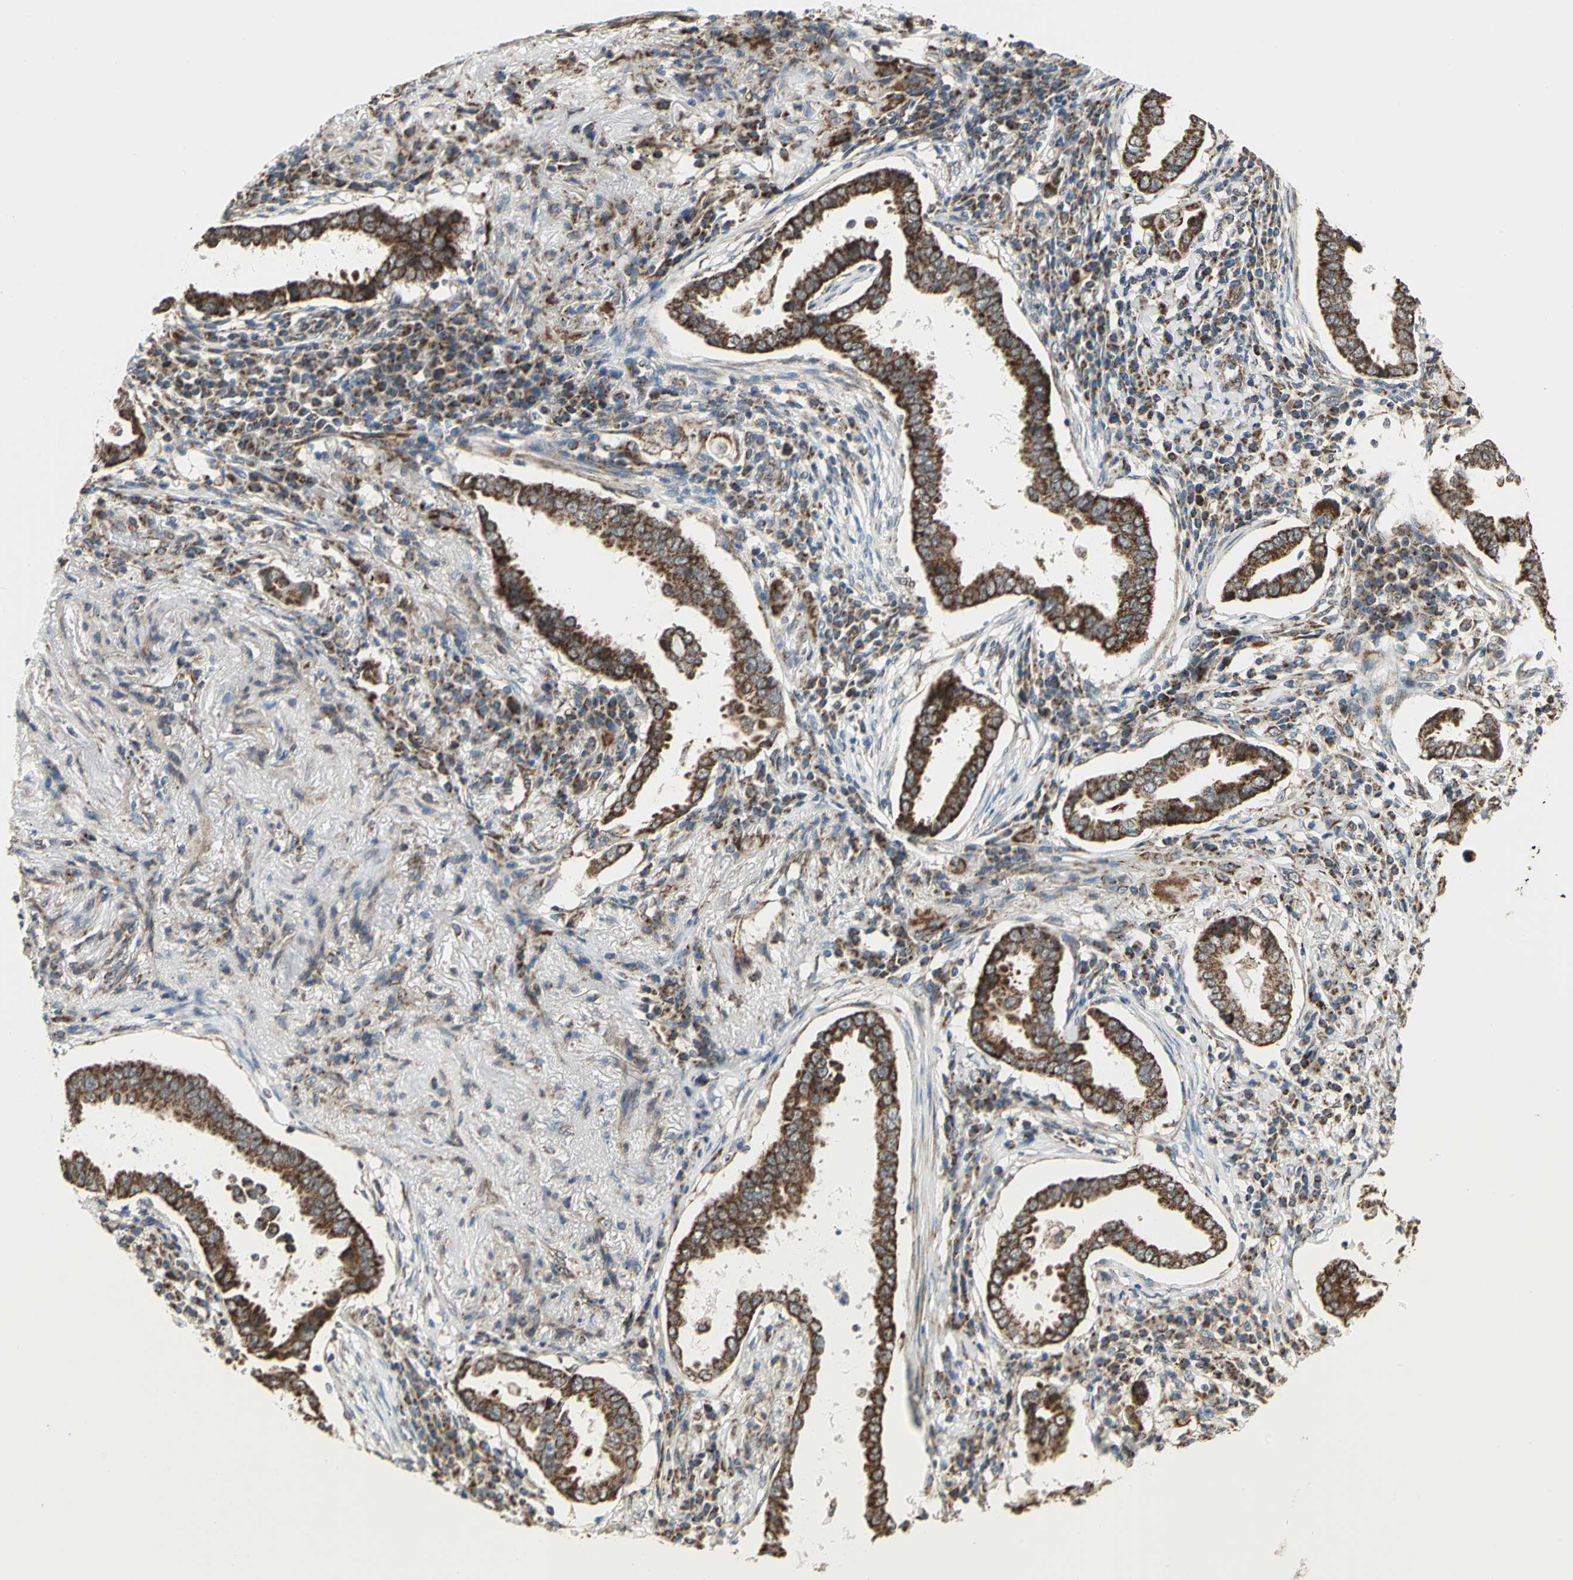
{"staining": {"intensity": "strong", "quantity": ">75%", "location": "cytoplasmic/membranous"}, "tissue": "lung cancer", "cell_type": "Tumor cells", "image_type": "cancer", "snomed": [{"axis": "morphology", "description": "Normal tissue, NOS"}, {"axis": "morphology", "description": "Inflammation, NOS"}, {"axis": "morphology", "description": "Adenocarcinoma, NOS"}, {"axis": "topography", "description": "Lung"}], "caption": "Lung adenocarcinoma stained with IHC displays strong cytoplasmic/membranous positivity in about >75% of tumor cells.", "gene": "MRPS22", "patient": {"sex": "female", "age": 64}}